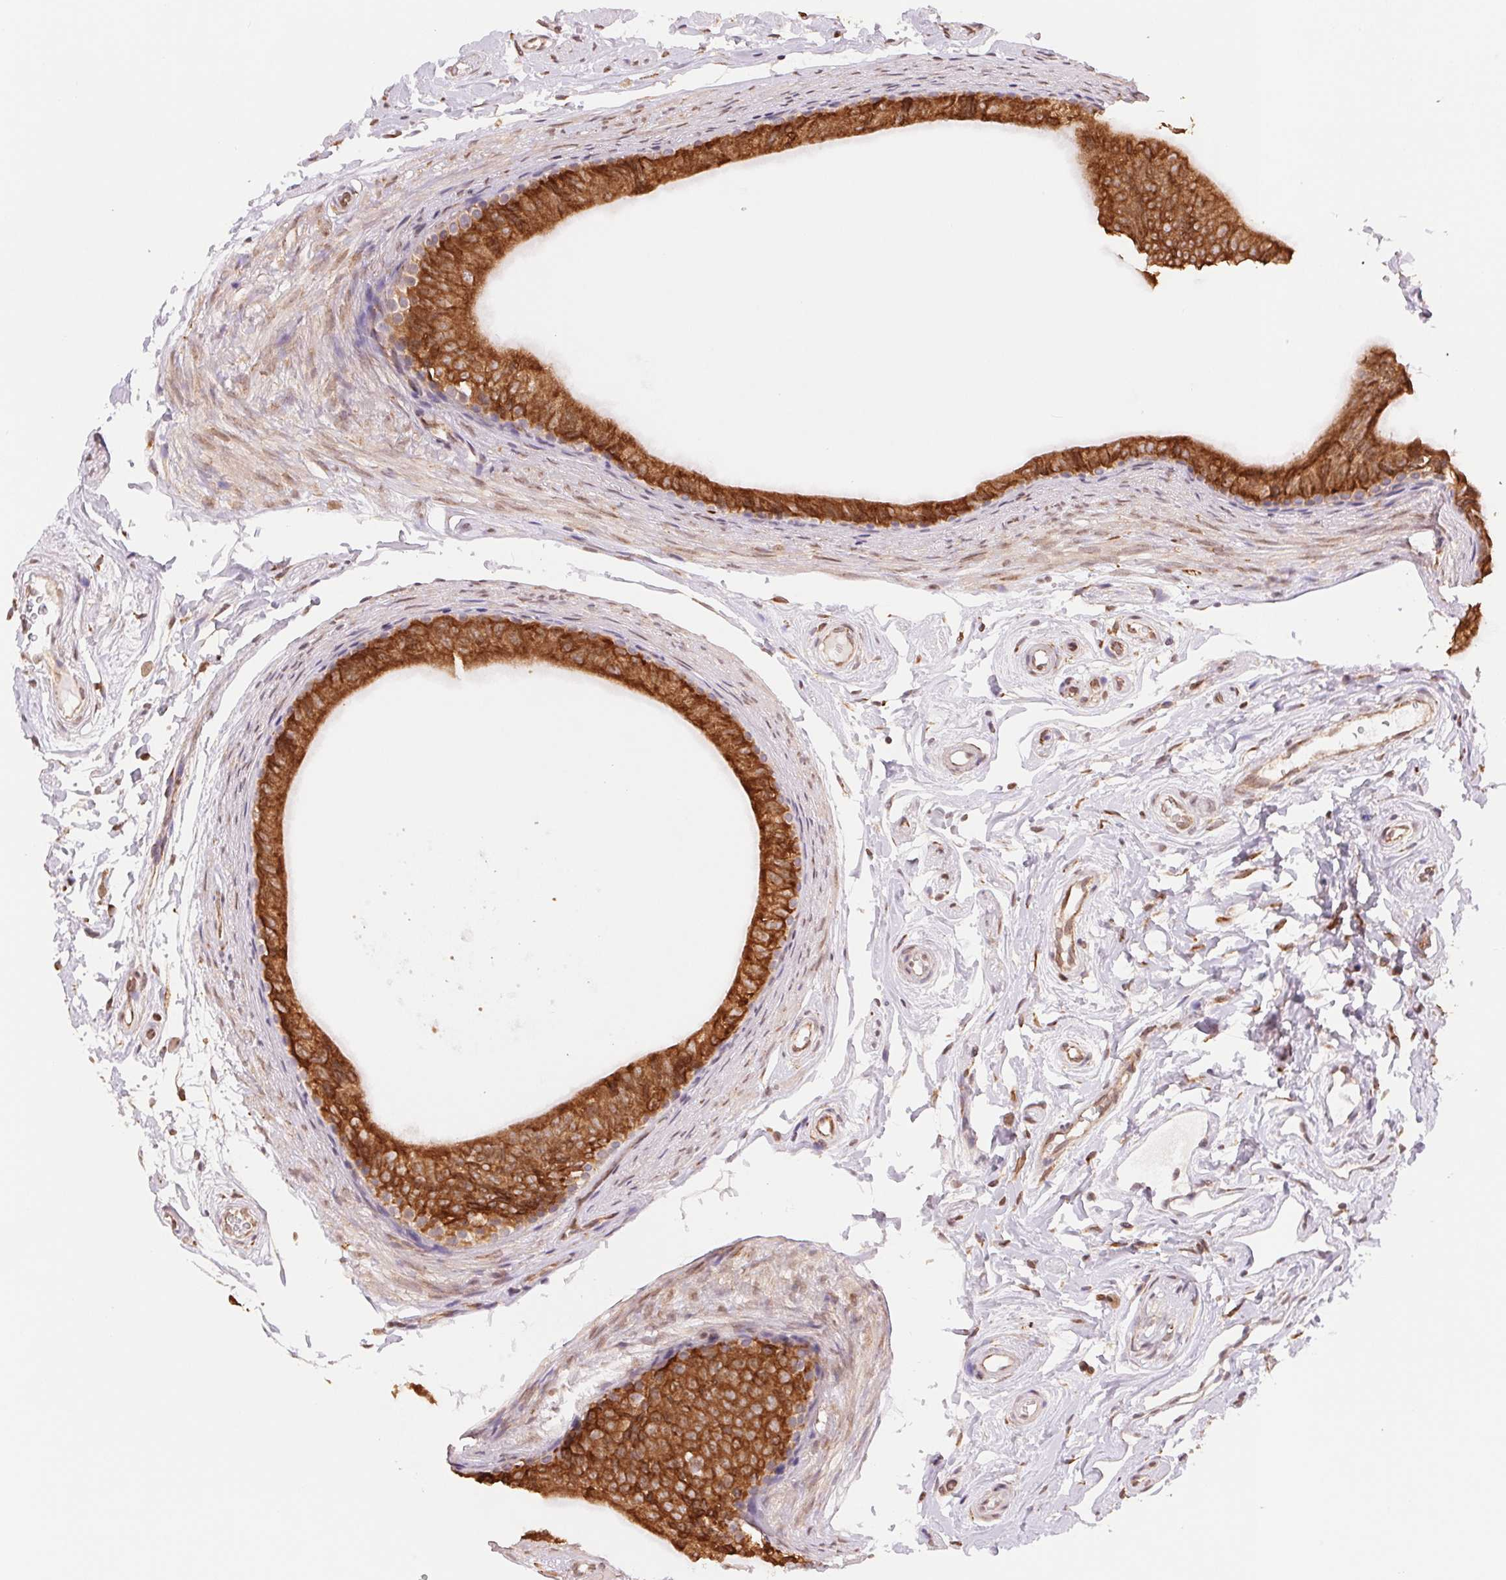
{"staining": {"intensity": "strong", "quantity": ">75%", "location": "cytoplasmic/membranous"}, "tissue": "epididymis", "cell_type": "Glandular cells", "image_type": "normal", "snomed": [{"axis": "morphology", "description": "Normal tissue, NOS"}, {"axis": "topography", "description": "Epididymis"}], "caption": "Immunohistochemical staining of unremarkable epididymis reveals >75% levels of strong cytoplasmic/membranous protein expression in approximately >75% of glandular cells.", "gene": "RPN1", "patient": {"sex": "male", "age": 45}}